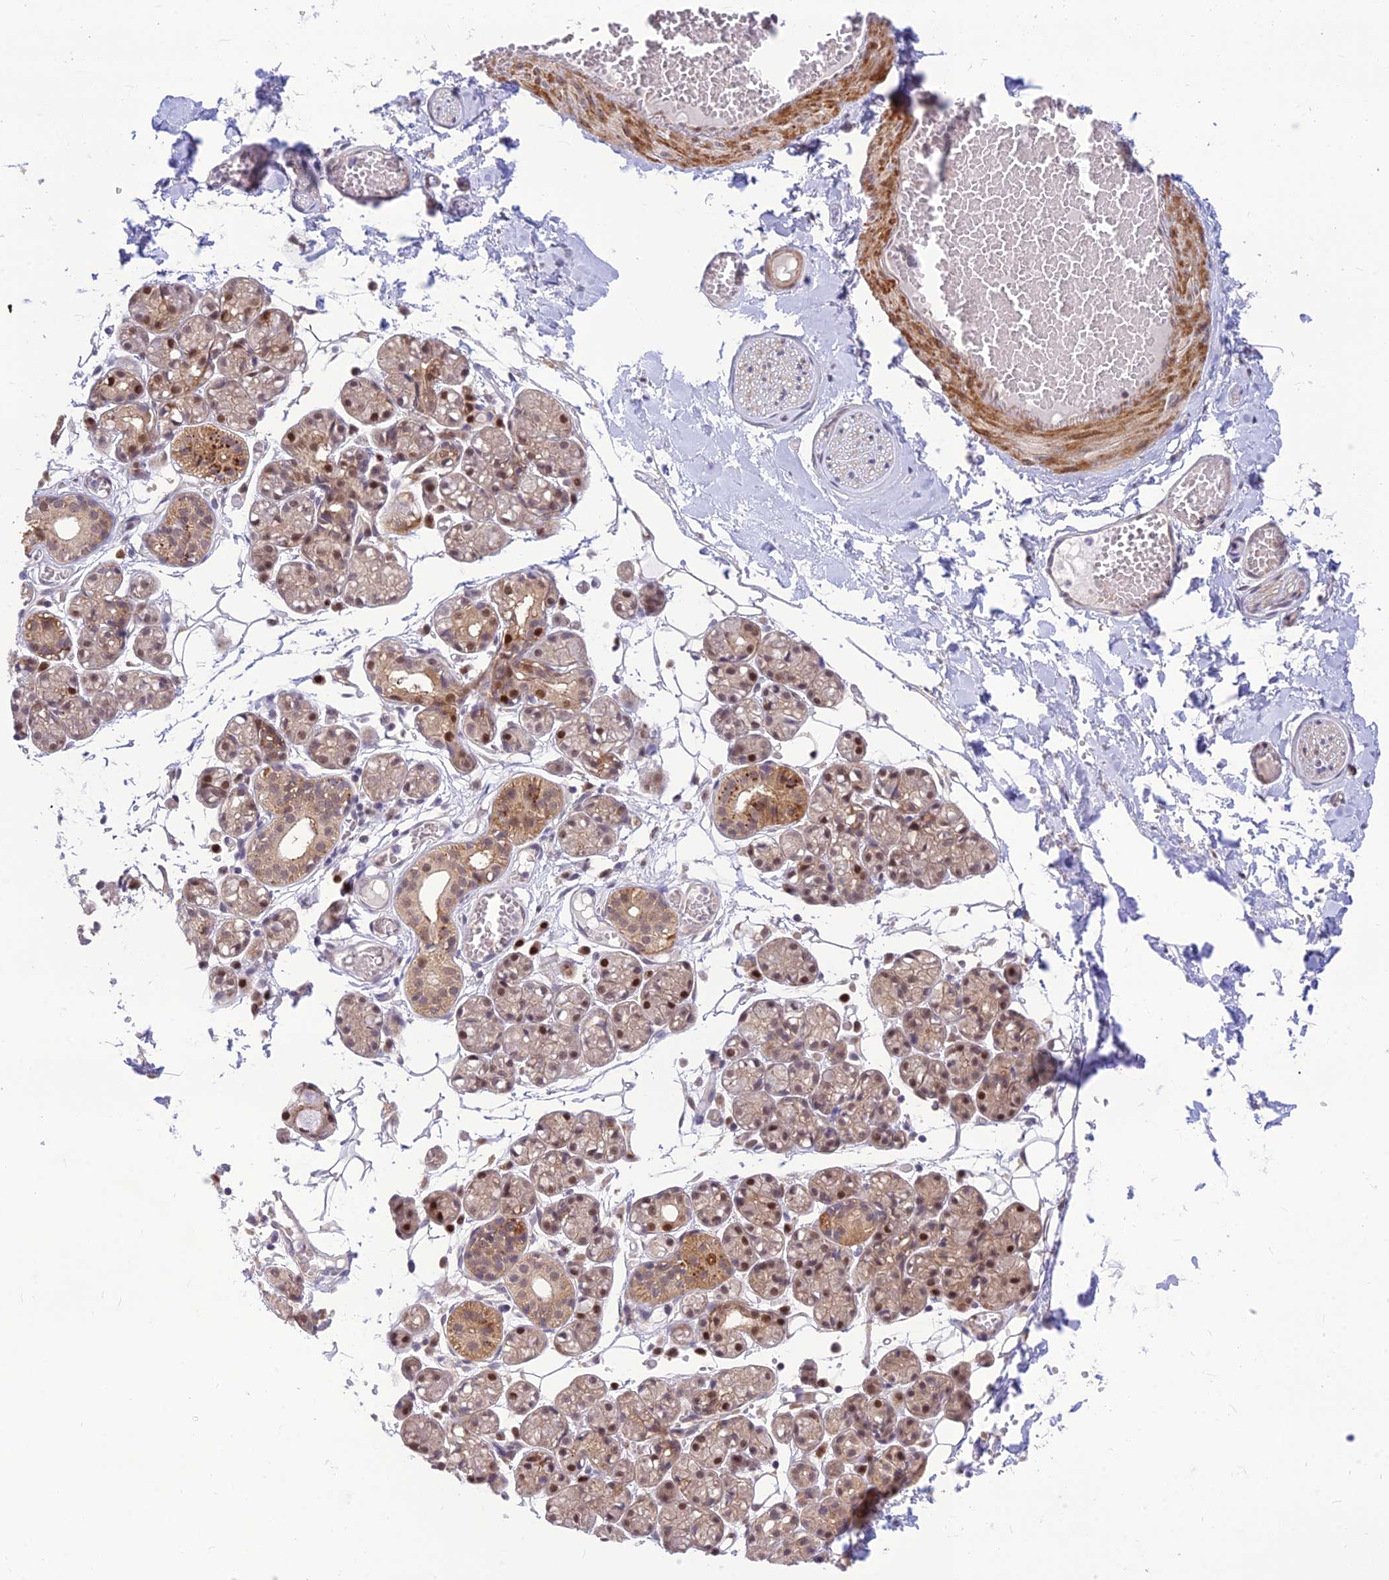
{"staining": {"intensity": "moderate", "quantity": "25%-75%", "location": "cytoplasmic/membranous,nuclear"}, "tissue": "salivary gland", "cell_type": "Glandular cells", "image_type": "normal", "snomed": [{"axis": "morphology", "description": "Normal tissue, NOS"}, {"axis": "topography", "description": "Salivary gland"}], "caption": "This micrograph exhibits normal salivary gland stained with IHC to label a protein in brown. The cytoplasmic/membranous,nuclear of glandular cells show moderate positivity for the protein. Nuclei are counter-stained blue.", "gene": "ASPDH", "patient": {"sex": "male", "age": 63}}